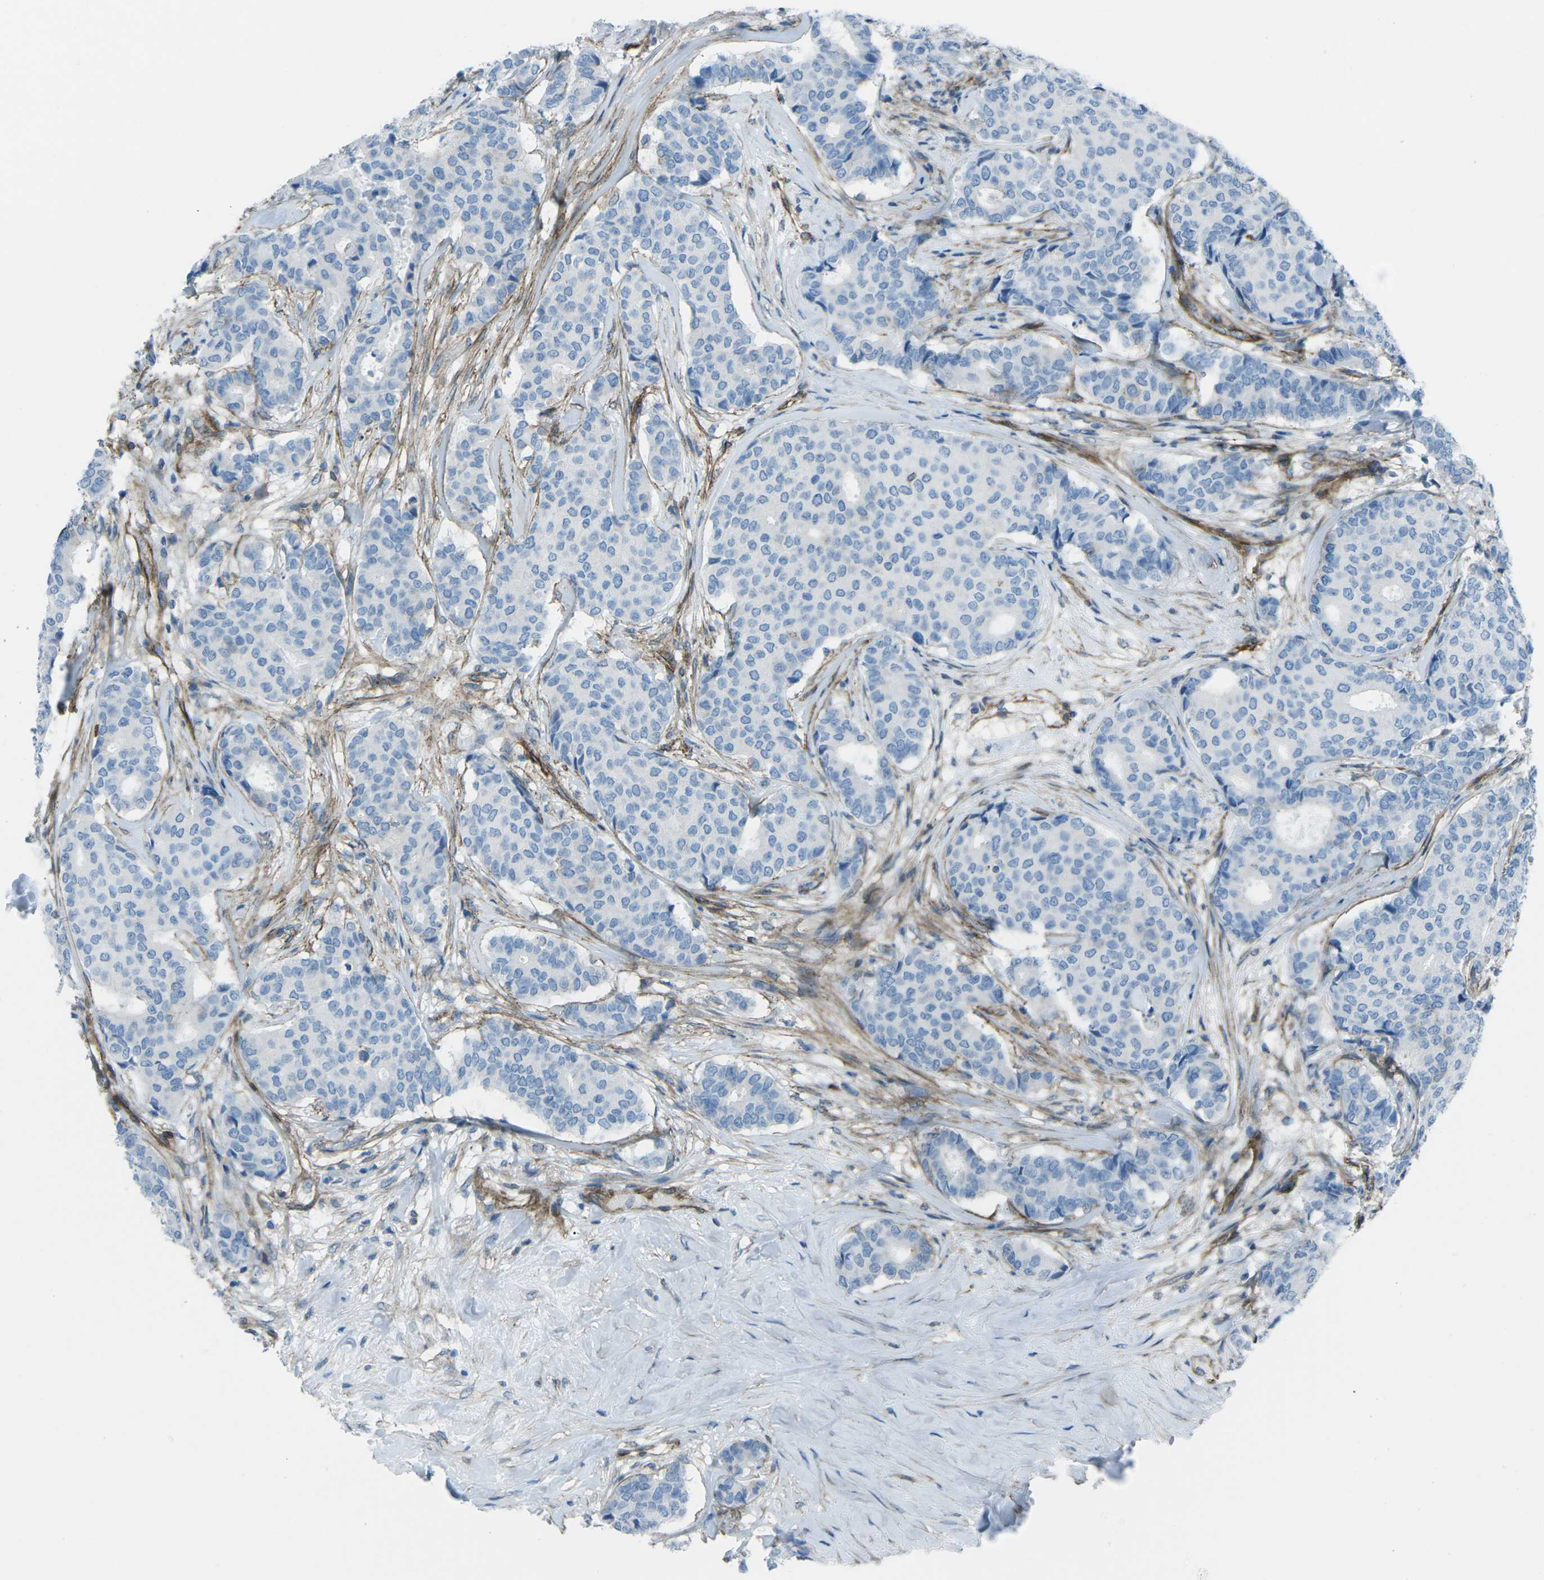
{"staining": {"intensity": "negative", "quantity": "none", "location": "none"}, "tissue": "breast cancer", "cell_type": "Tumor cells", "image_type": "cancer", "snomed": [{"axis": "morphology", "description": "Duct carcinoma"}, {"axis": "topography", "description": "Breast"}], "caption": "IHC image of neoplastic tissue: human breast intraductal carcinoma stained with DAB exhibits no significant protein positivity in tumor cells. (Stains: DAB (3,3'-diaminobenzidine) immunohistochemistry with hematoxylin counter stain, Microscopy: brightfield microscopy at high magnification).", "gene": "UTRN", "patient": {"sex": "female", "age": 75}}